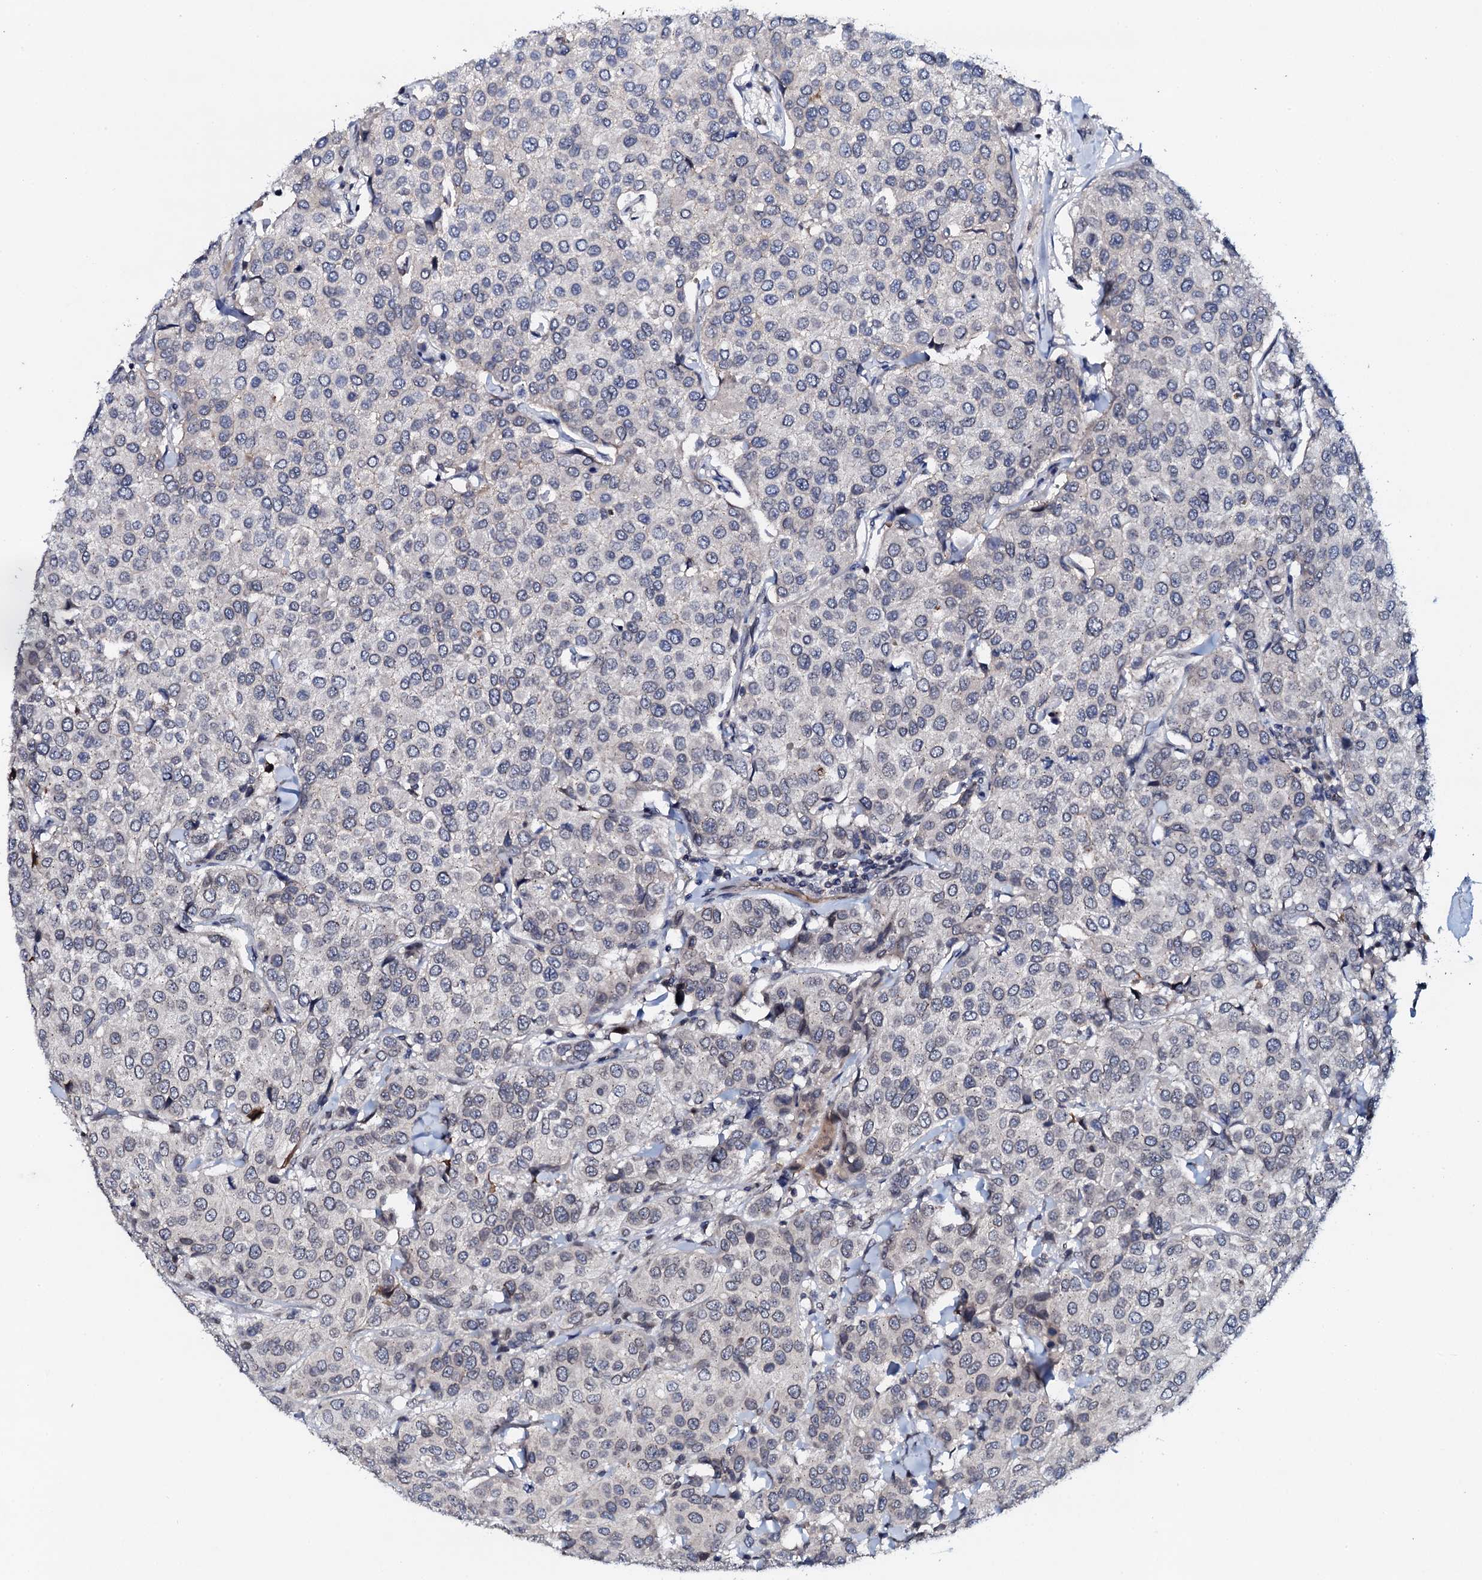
{"staining": {"intensity": "negative", "quantity": "none", "location": "none"}, "tissue": "breast cancer", "cell_type": "Tumor cells", "image_type": "cancer", "snomed": [{"axis": "morphology", "description": "Duct carcinoma"}, {"axis": "topography", "description": "Breast"}], "caption": "Micrograph shows no protein staining in tumor cells of infiltrating ductal carcinoma (breast) tissue.", "gene": "SNTA1", "patient": {"sex": "female", "age": 55}}